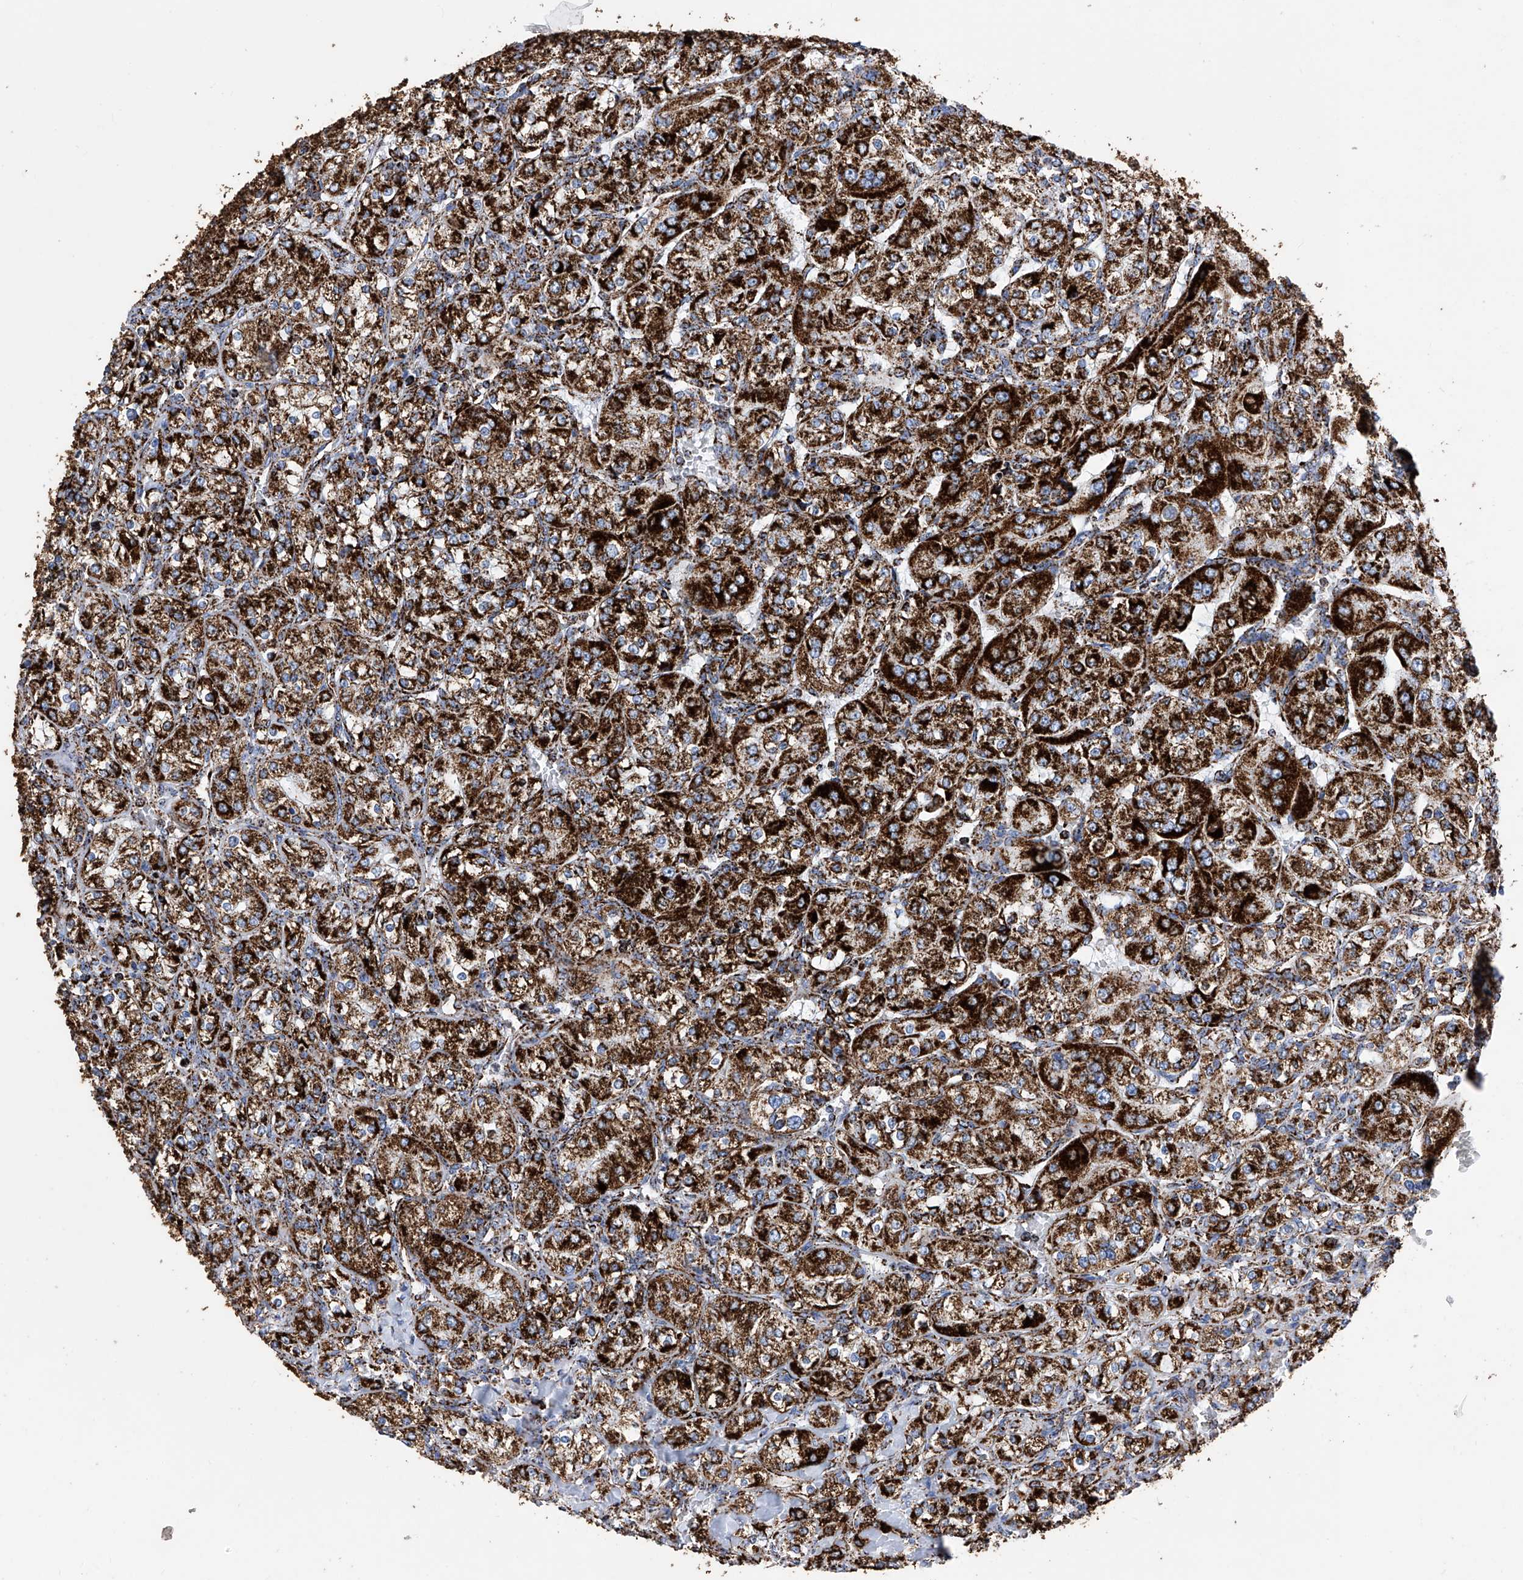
{"staining": {"intensity": "strong", "quantity": ">75%", "location": "cytoplasmic/membranous"}, "tissue": "renal cancer", "cell_type": "Tumor cells", "image_type": "cancer", "snomed": [{"axis": "morphology", "description": "Adenocarcinoma, NOS"}, {"axis": "topography", "description": "Kidney"}], "caption": "High-power microscopy captured an immunohistochemistry (IHC) histopathology image of renal adenocarcinoma, revealing strong cytoplasmic/membranous staining in about >75% of tumor cells.", "gene": "ATP5PF", "patient": {"sex": "male", "age": 77}}